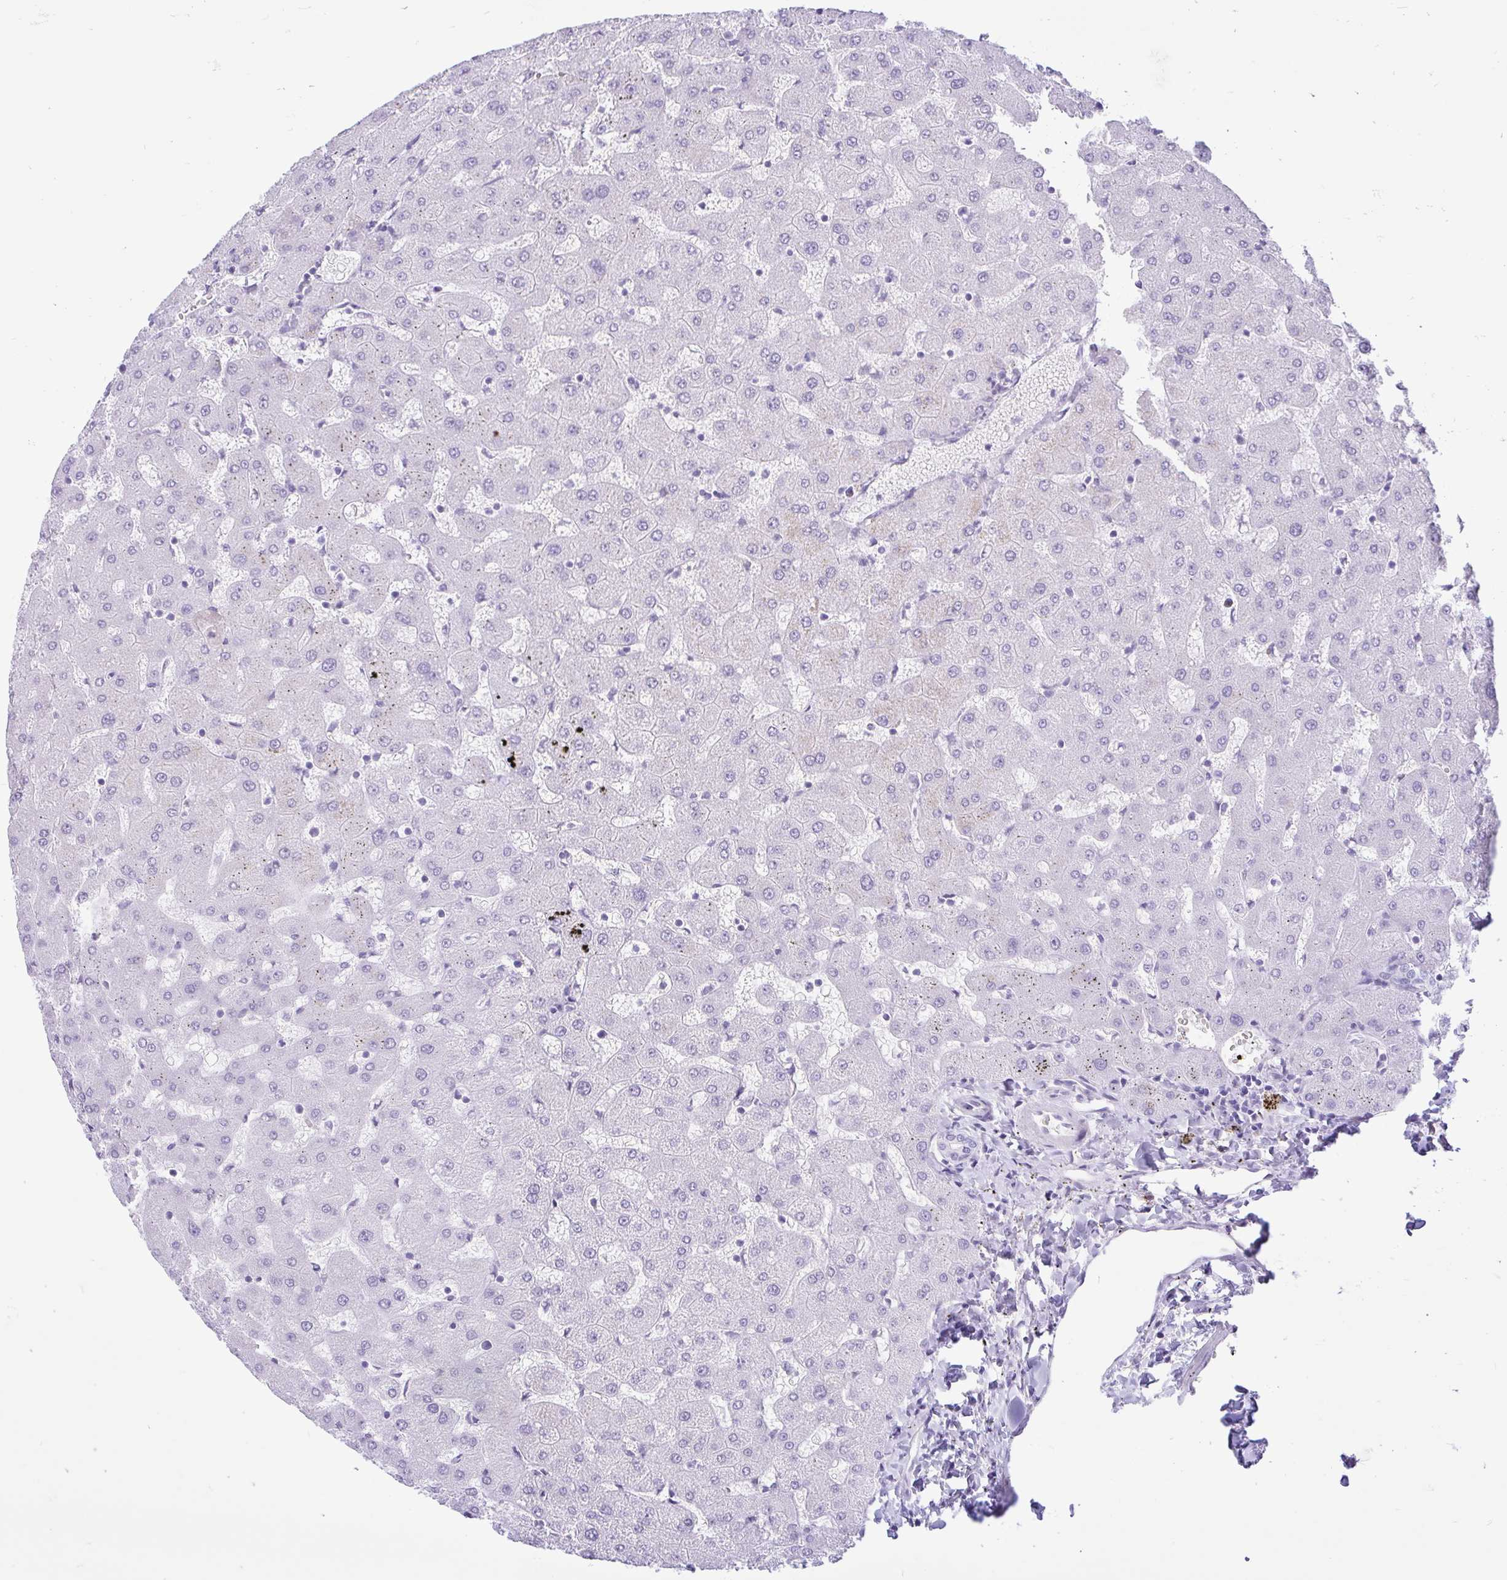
{"staining": {"intensity": "negative", "quantity": "none", "location": "none"}, "tissue": "liver", "cell_type": "Cholangiocytes", "image_type": "normal", "snomed": [{"axis": "morphology", "description": "Normal tissue, NOS"}, {"axis": "topography", "description": "Liver"}], "caption": "IHC image of benign liver stained for a protein (brown), which demonstrates no staining in cholangiocytes.", "gene": "REEP1", "patient": {"sex": "female", "age": 63}}